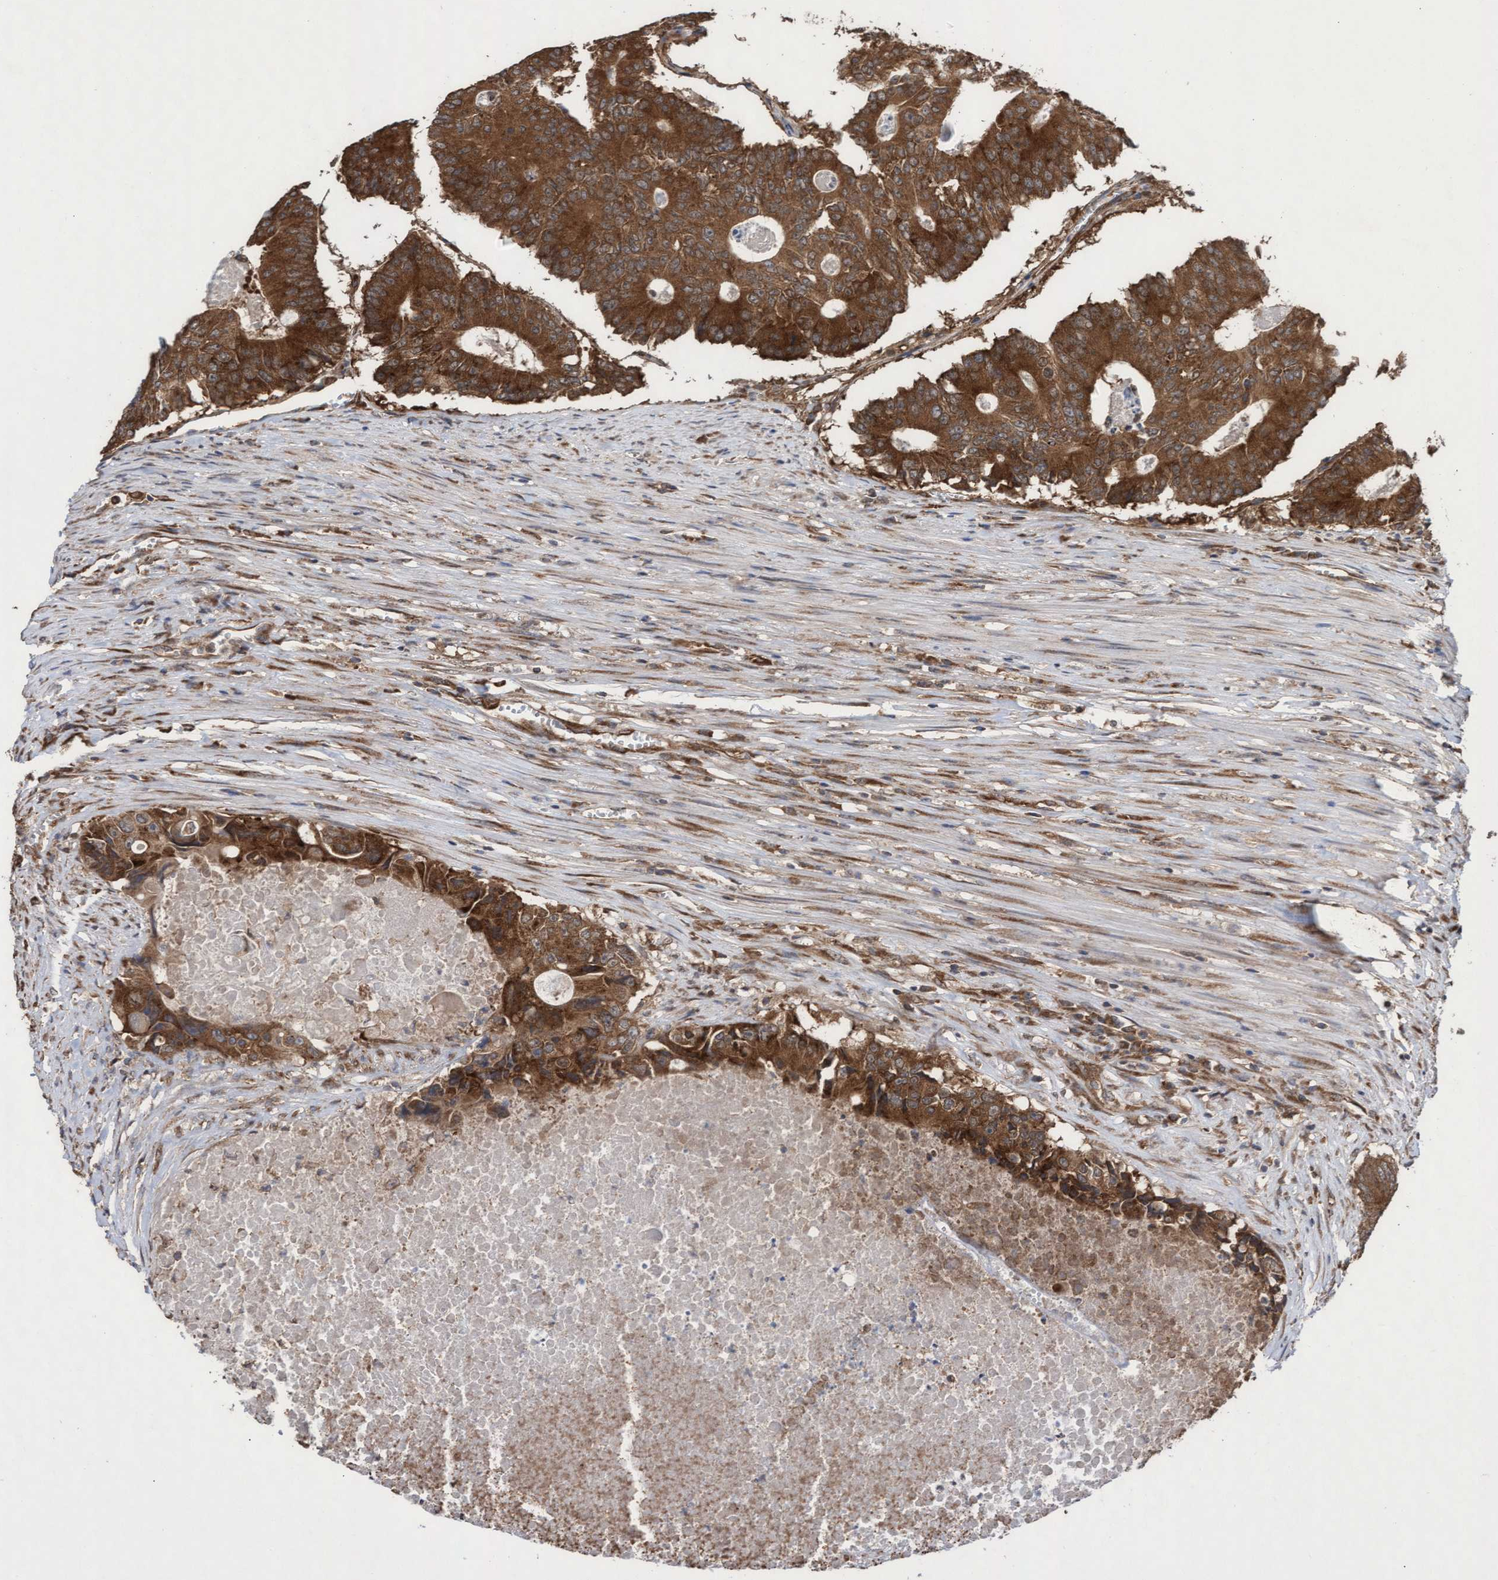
{"staining": {"intensity": "strong", "quantity": ">75%", "location": "cytoplasmic/membranous"}, "tissue": "colorectal cancer", "cell_type": "Tumor cells", "image_type": "cancer", "snomed": [{"axis": "morphology", "description": "Adenocarcinoma, NOS"}, {"axis": "topography", "description": "Colon"}], "caption": "DAB immunohistochemical staining of adenocarcinoma (colorectal) exhibits strong cytoplasmic/membranous protein positivity in approximately >75% of tumor cells.", "gene": "ABCF2", "patient": {"sex": "male", "age": 87}}